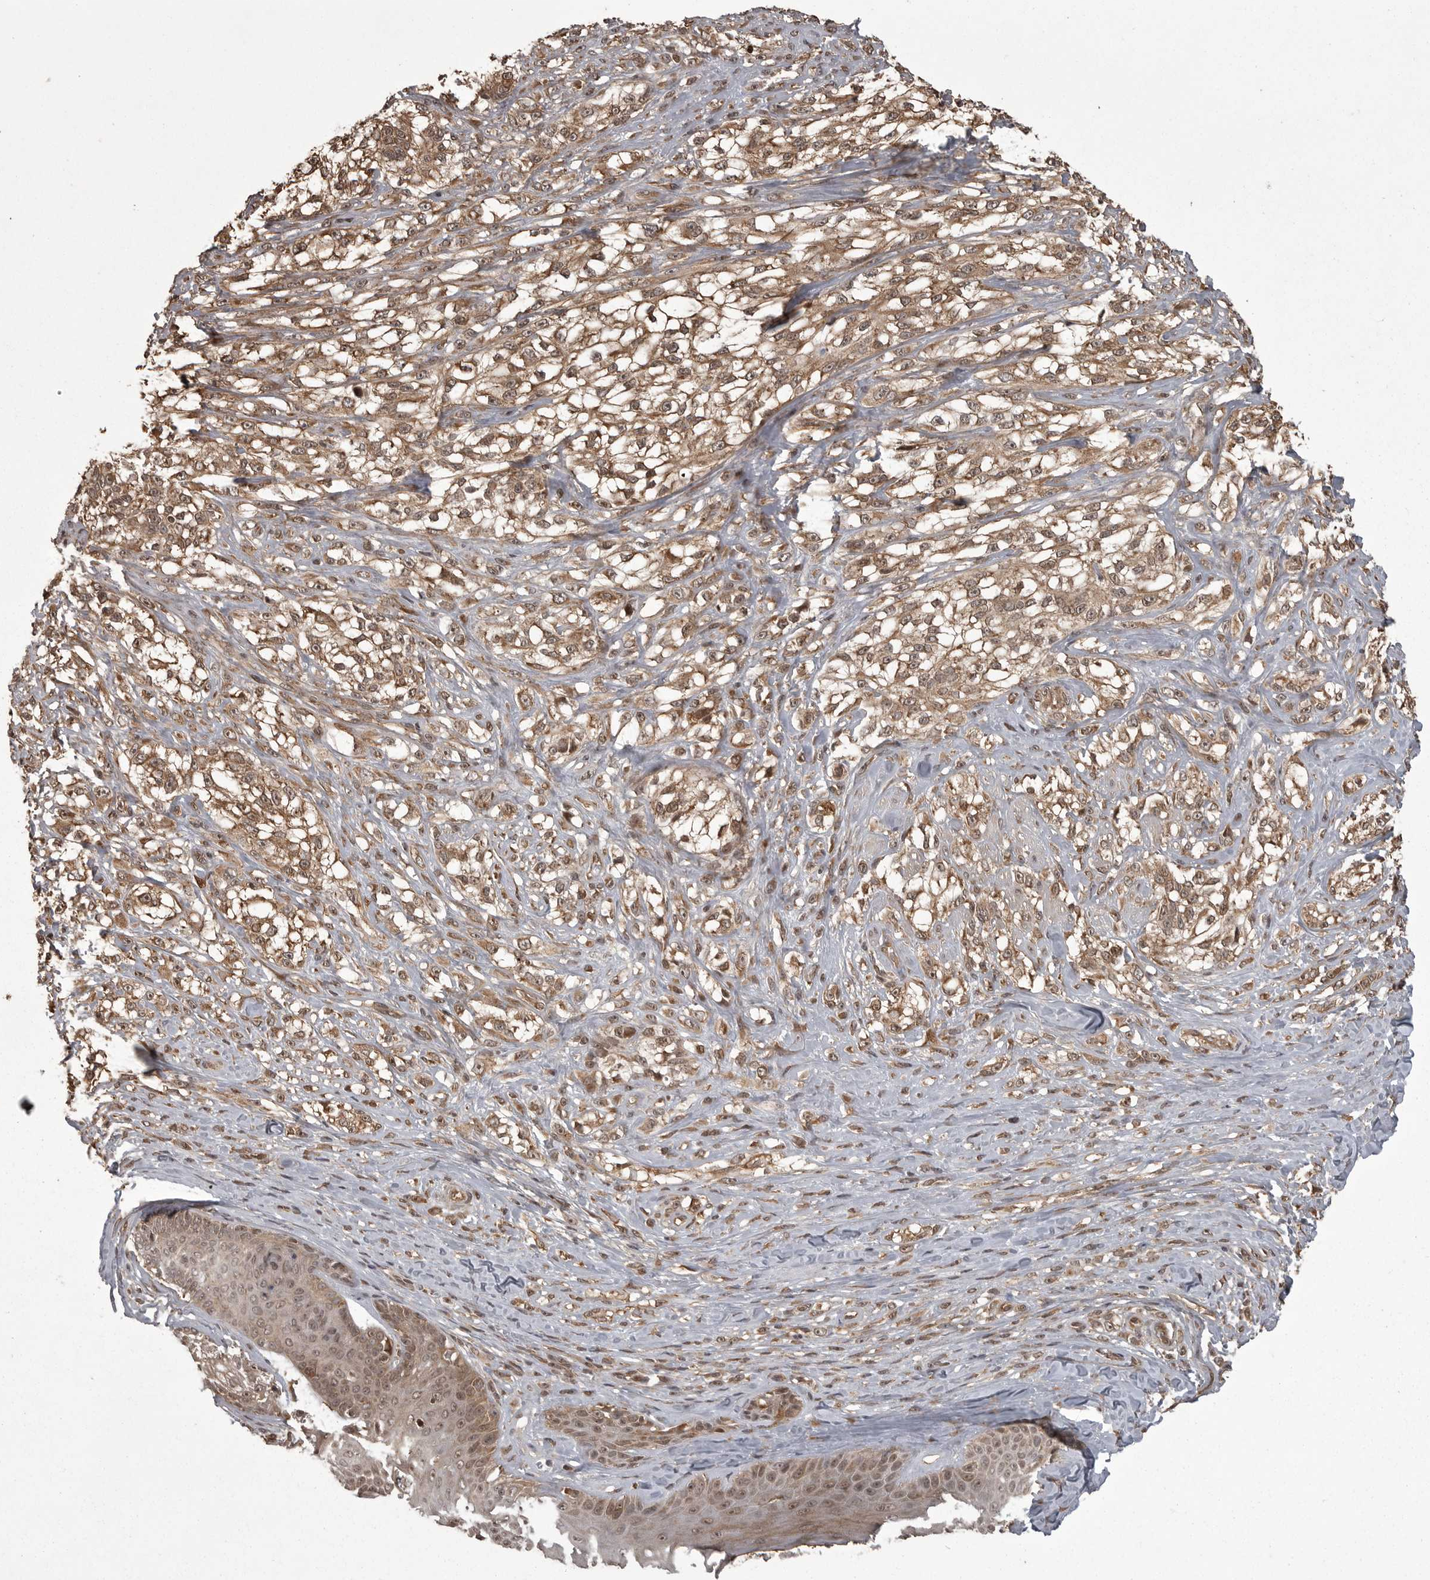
{"staining": {"intensity": "moderate", "quantity": ">75%", "location": "cytoplasmic/membranous"}, "tissue": "melanoma", "cell_type": "Tumor cells", "image_type": "cancer", "snomed": [{"axis": "morphology", "description": "Malignant melanoma, NOS"}, {"axis": "topography", "description": "Skin of head"}], "caption": "Malignant melanoma stained with immunohistochemistry demonstrates moderate cytoplasmic/membranous staining in about >75% of tumor cells.", "gene": "DNAJC8", "patient": {"sex": "male", "age": 83}}